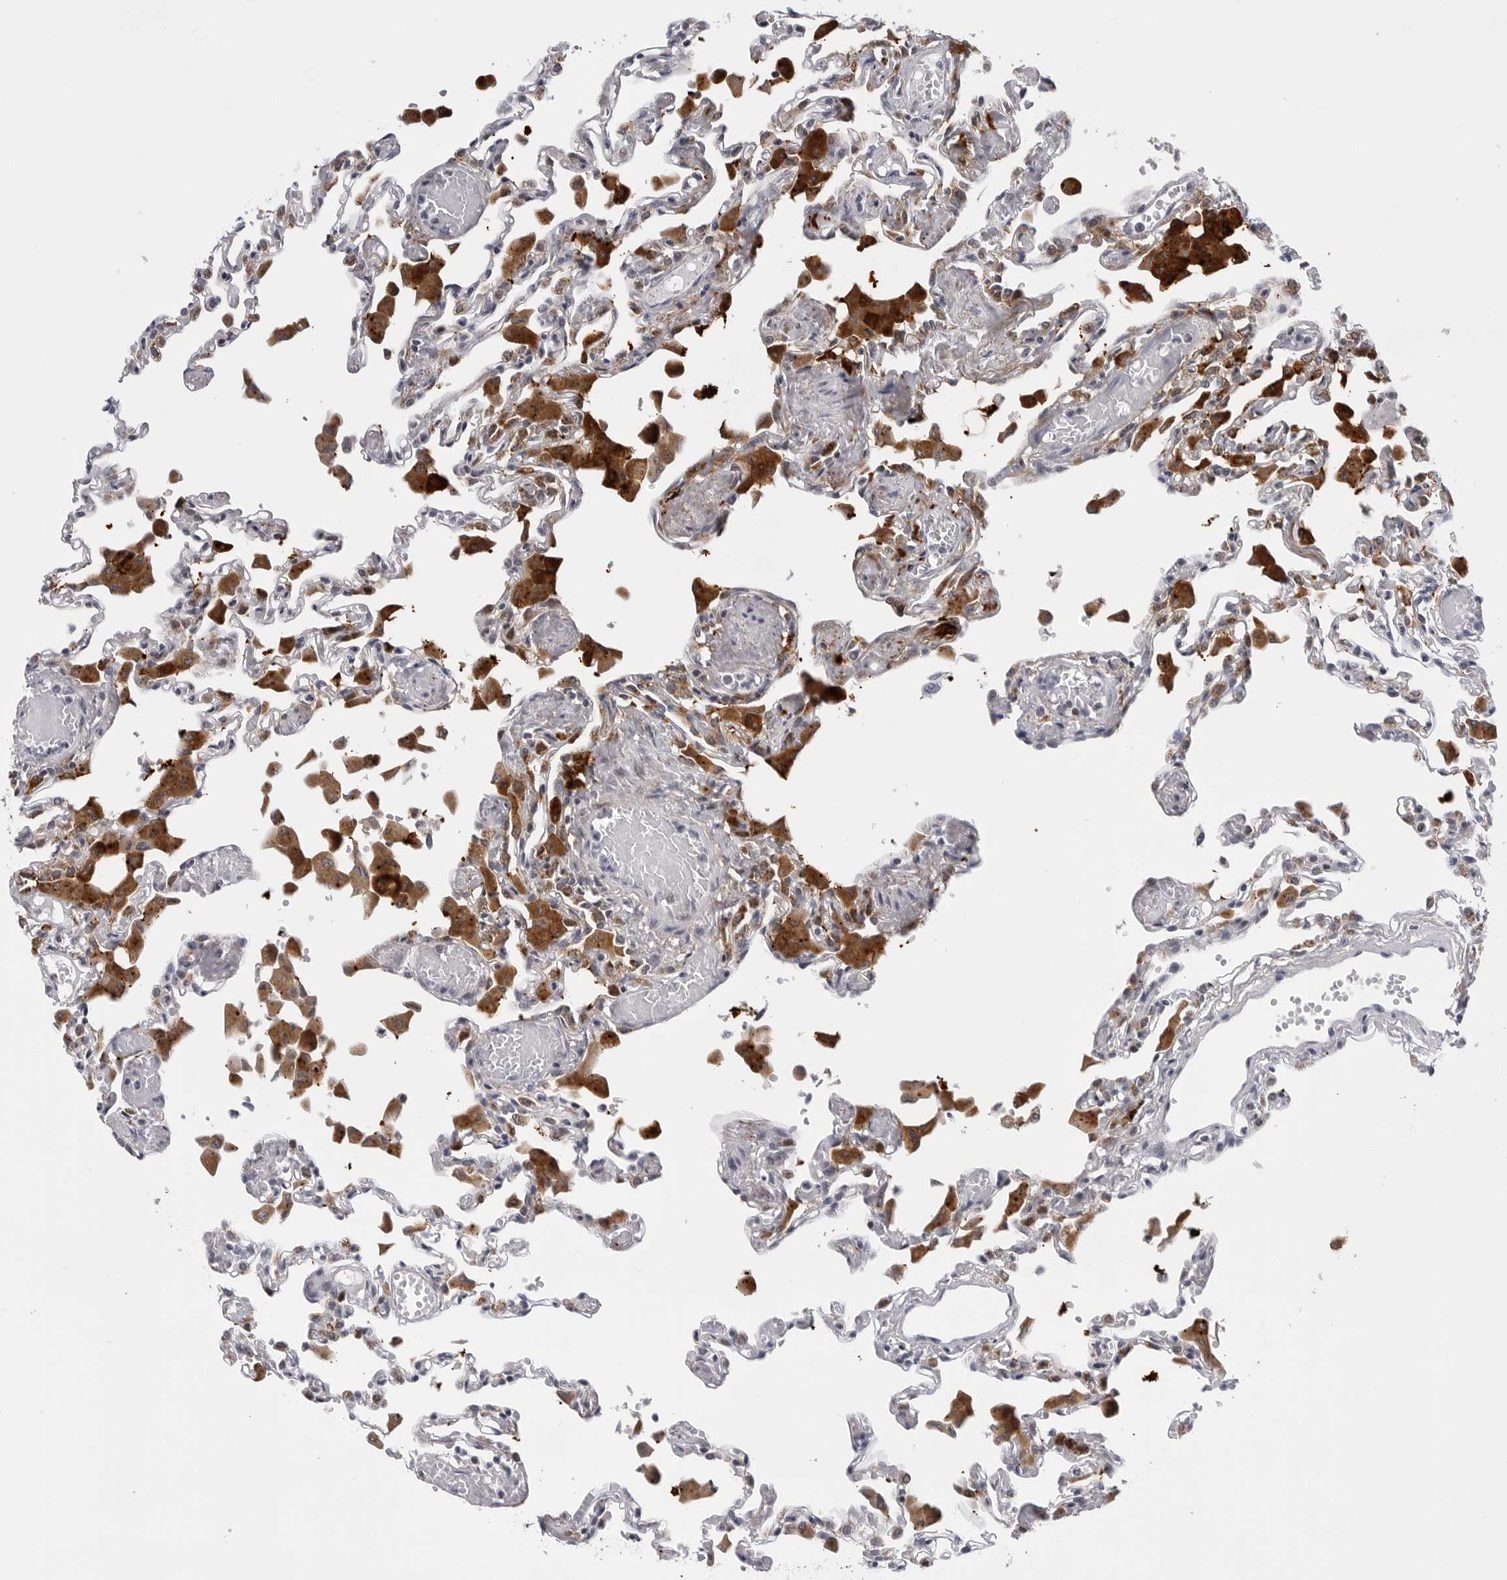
{"staining": {"intensity": "moderate", "quantity": "<25%", "location": "cytoplasmic/membranous"}, "tissue": "lung", "cell_type": "Alveolar cells", "image_type": "normal", "snomed": [{"axis": "morphology", "description": "Normal tissue, NOS"}, {"axis": "topography", "description": "Bronchus"}, {"axis": "topography", "description": "Lung"}], "caption": "An immunohistochemistry image of normal tissue is shown. Protein staining in brown shows moderate cytoplasmic/membranous positivity in lung within alveolar cells. (IHC, brightfield microscopy, high magnification).", "gene": "CDK20", "patient": {"sex": "female", "age": 49}}